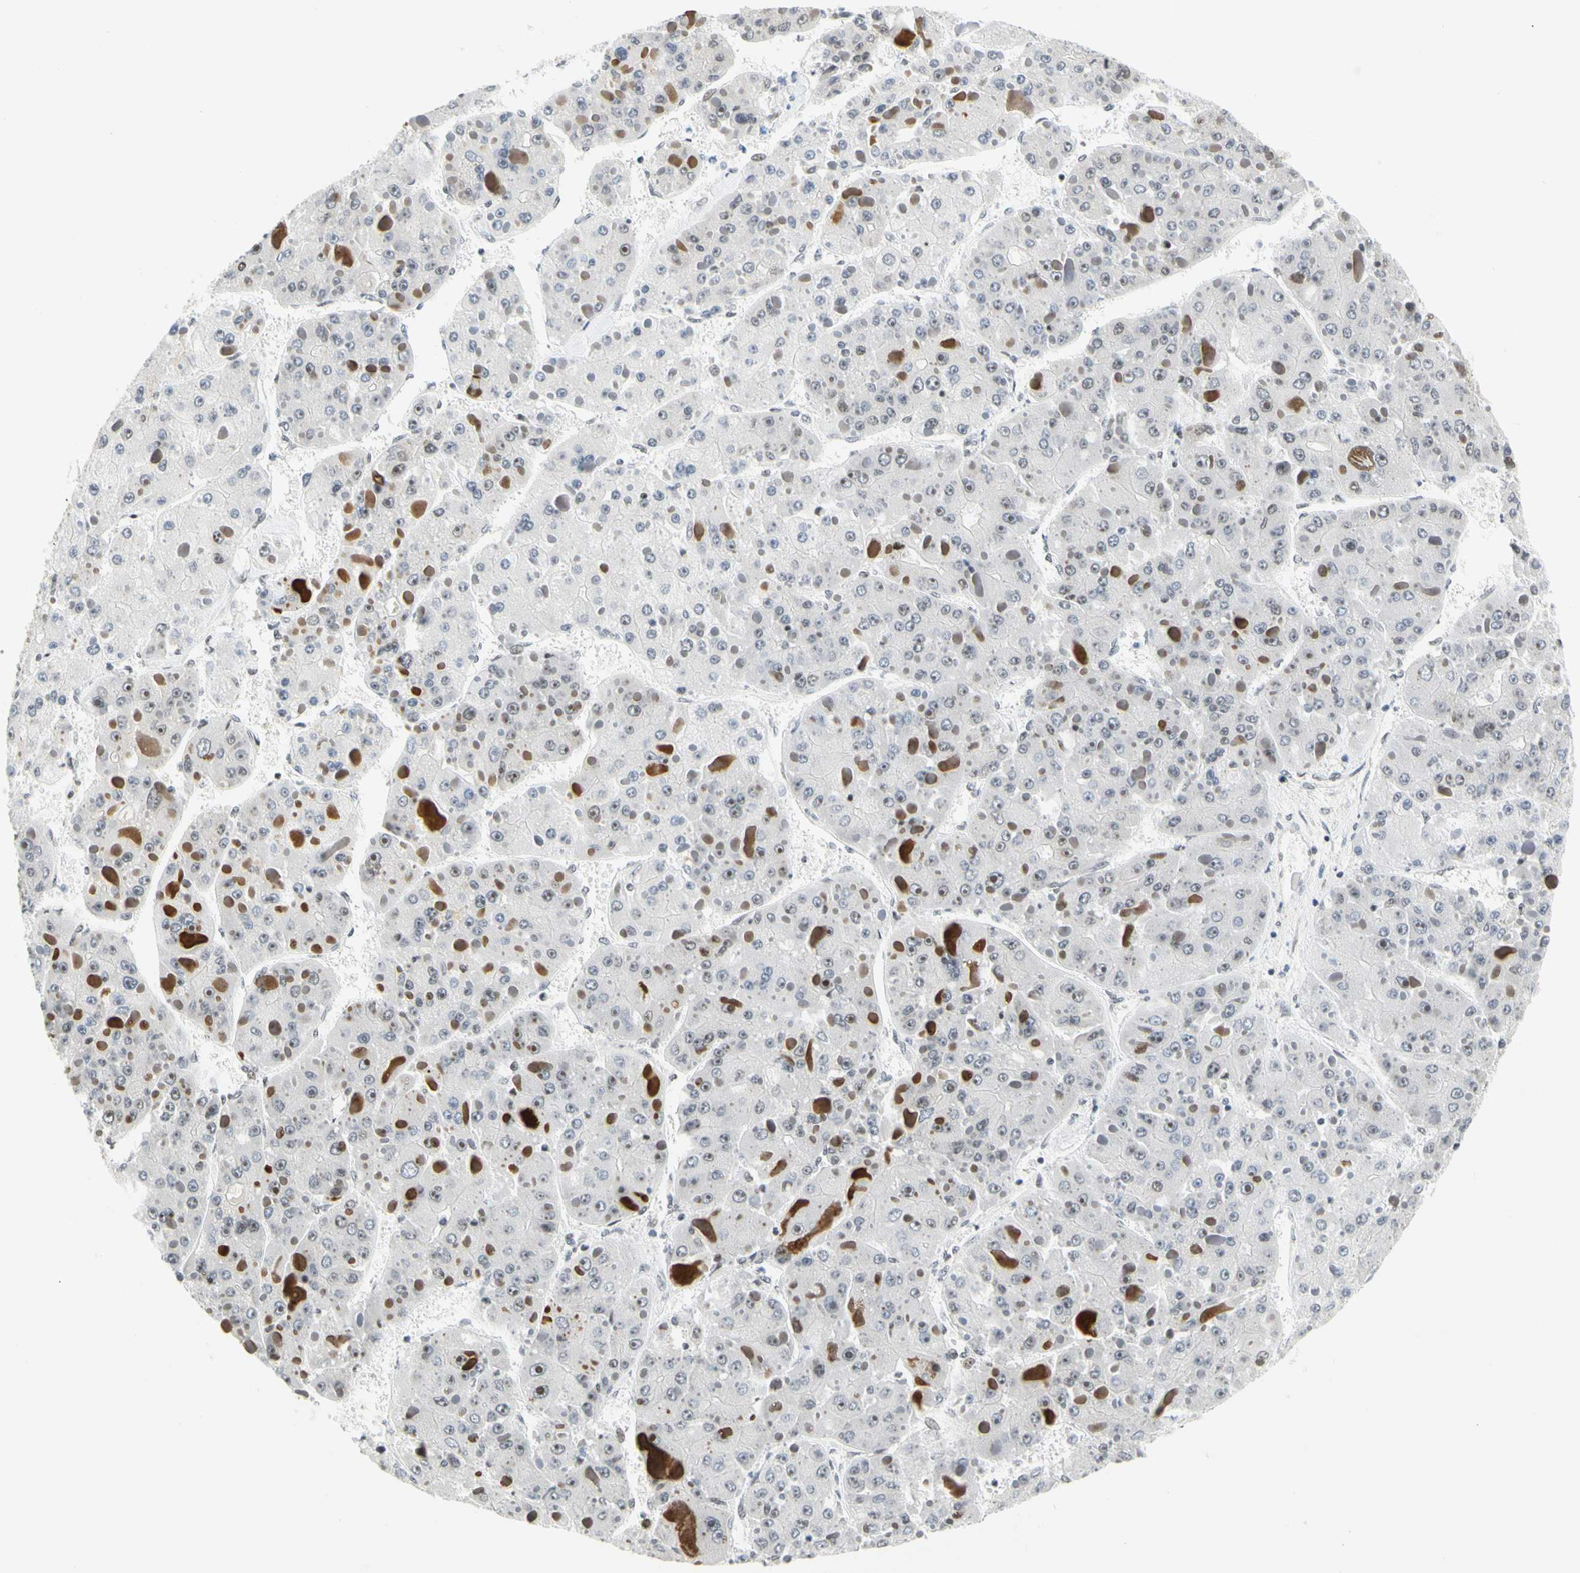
{"staining": {"intensity": "negative", "quantity": "none", "location": "none"}, "tissue": "liver cancer", "cell_type": "Tumor cells", "image_type": "cancer", "snomed": [{"axis": "morphology", "description": "Carcinoma, Hepatocellular, NOS"}, {"axis": "topography", "description": "Liver"}], "caption": "DAB immunohistochemical staining of human liver hepatocellular carcinoma reveals no significant positivity in tumor cells.", "gene": "ZSCAN16", "patient": {"sex": "female", "age": 73}}